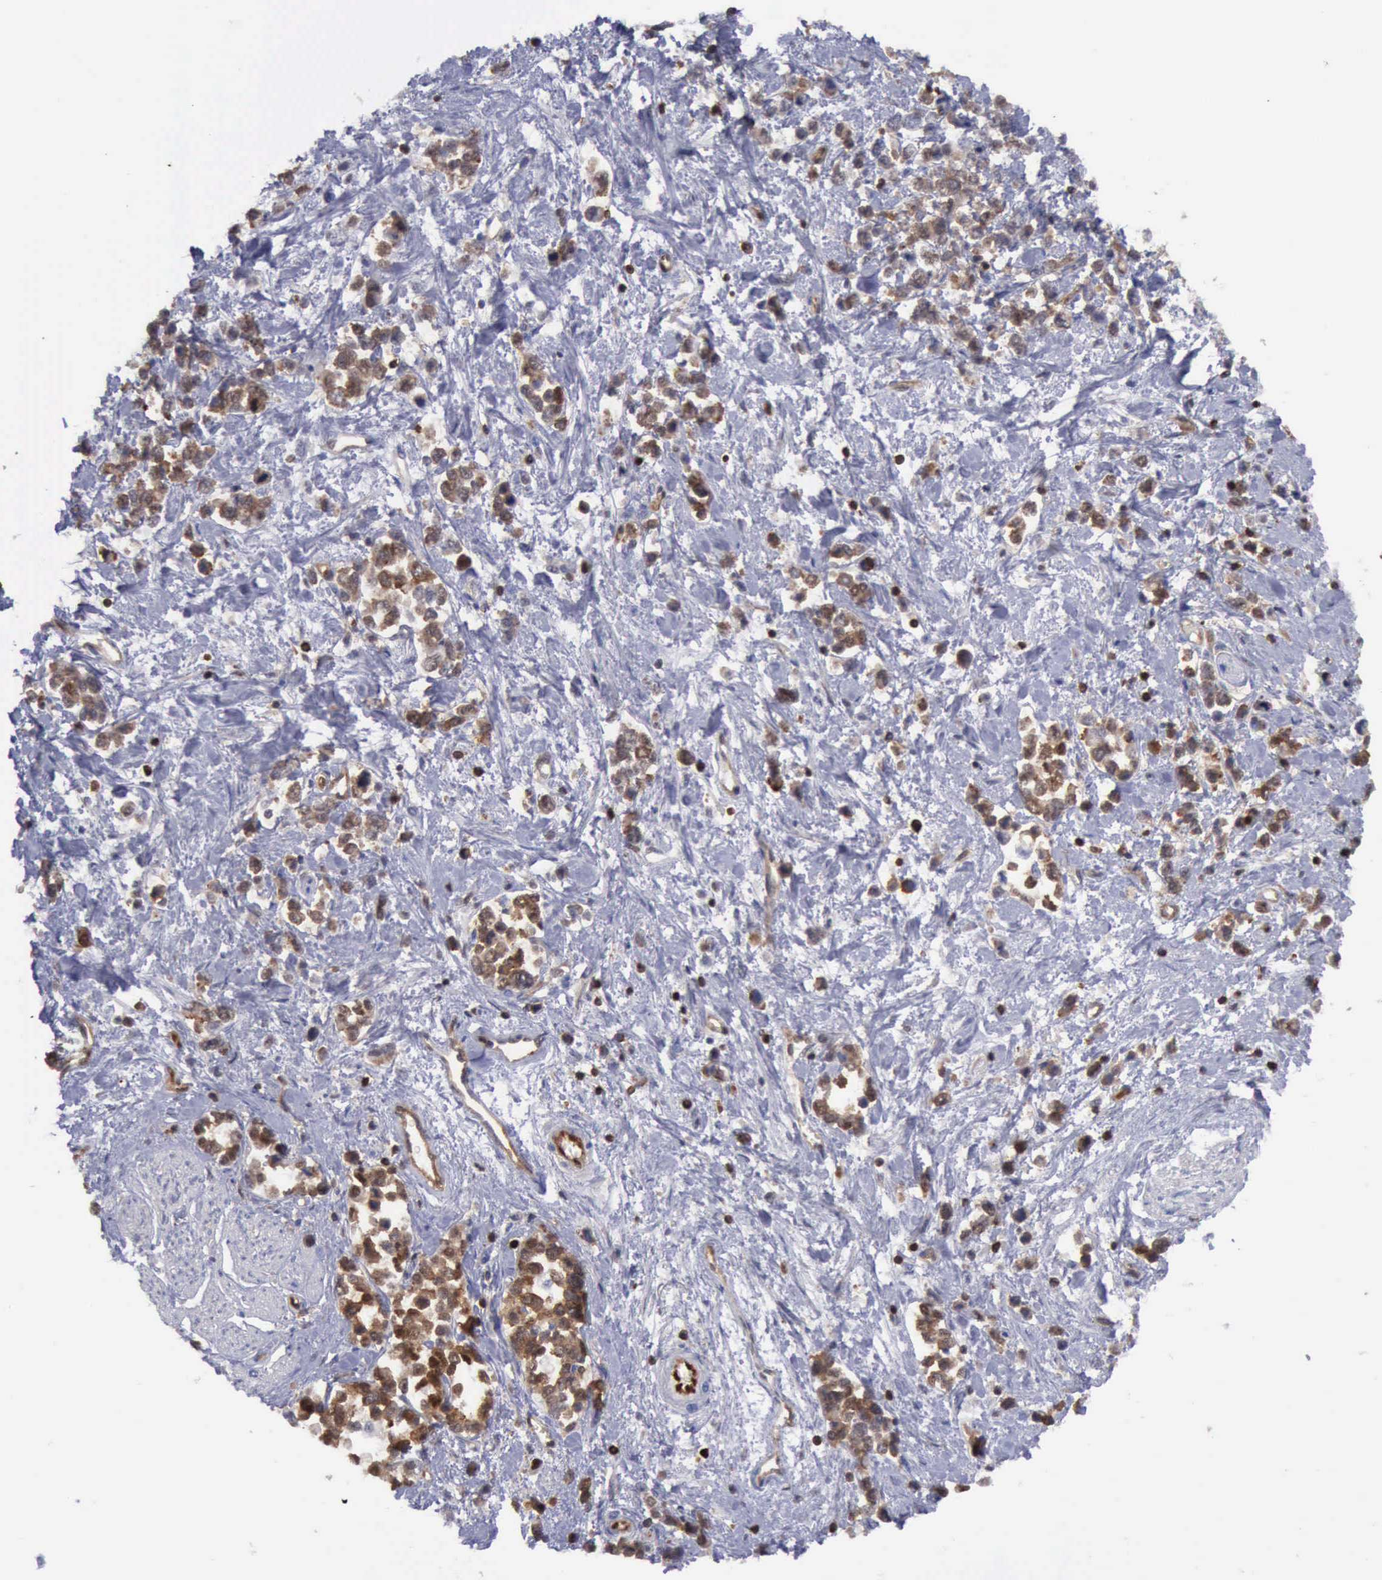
{"staining": {"intensity": "strong", "quantity": "25%-75%", "location": "cytoplasmic/membranous,nuclear"}, "tissue": "stomach cancer", "cell_type": "Tumor cells", "image_type": "cancer", "snomed": [{"axis": "morphology", "description": "Adenocarcinoma, NOS"}, {"axis": "topography", "description": "Stomach, upper"}], "caption": "Stomach adenocarcinoma stained for a protein exhibits strong cytoplasmic/membranous and nuclear positivity in tumor cells.", "gene": "PDCD4", "patient": {"sex": "male", "age": 76}}